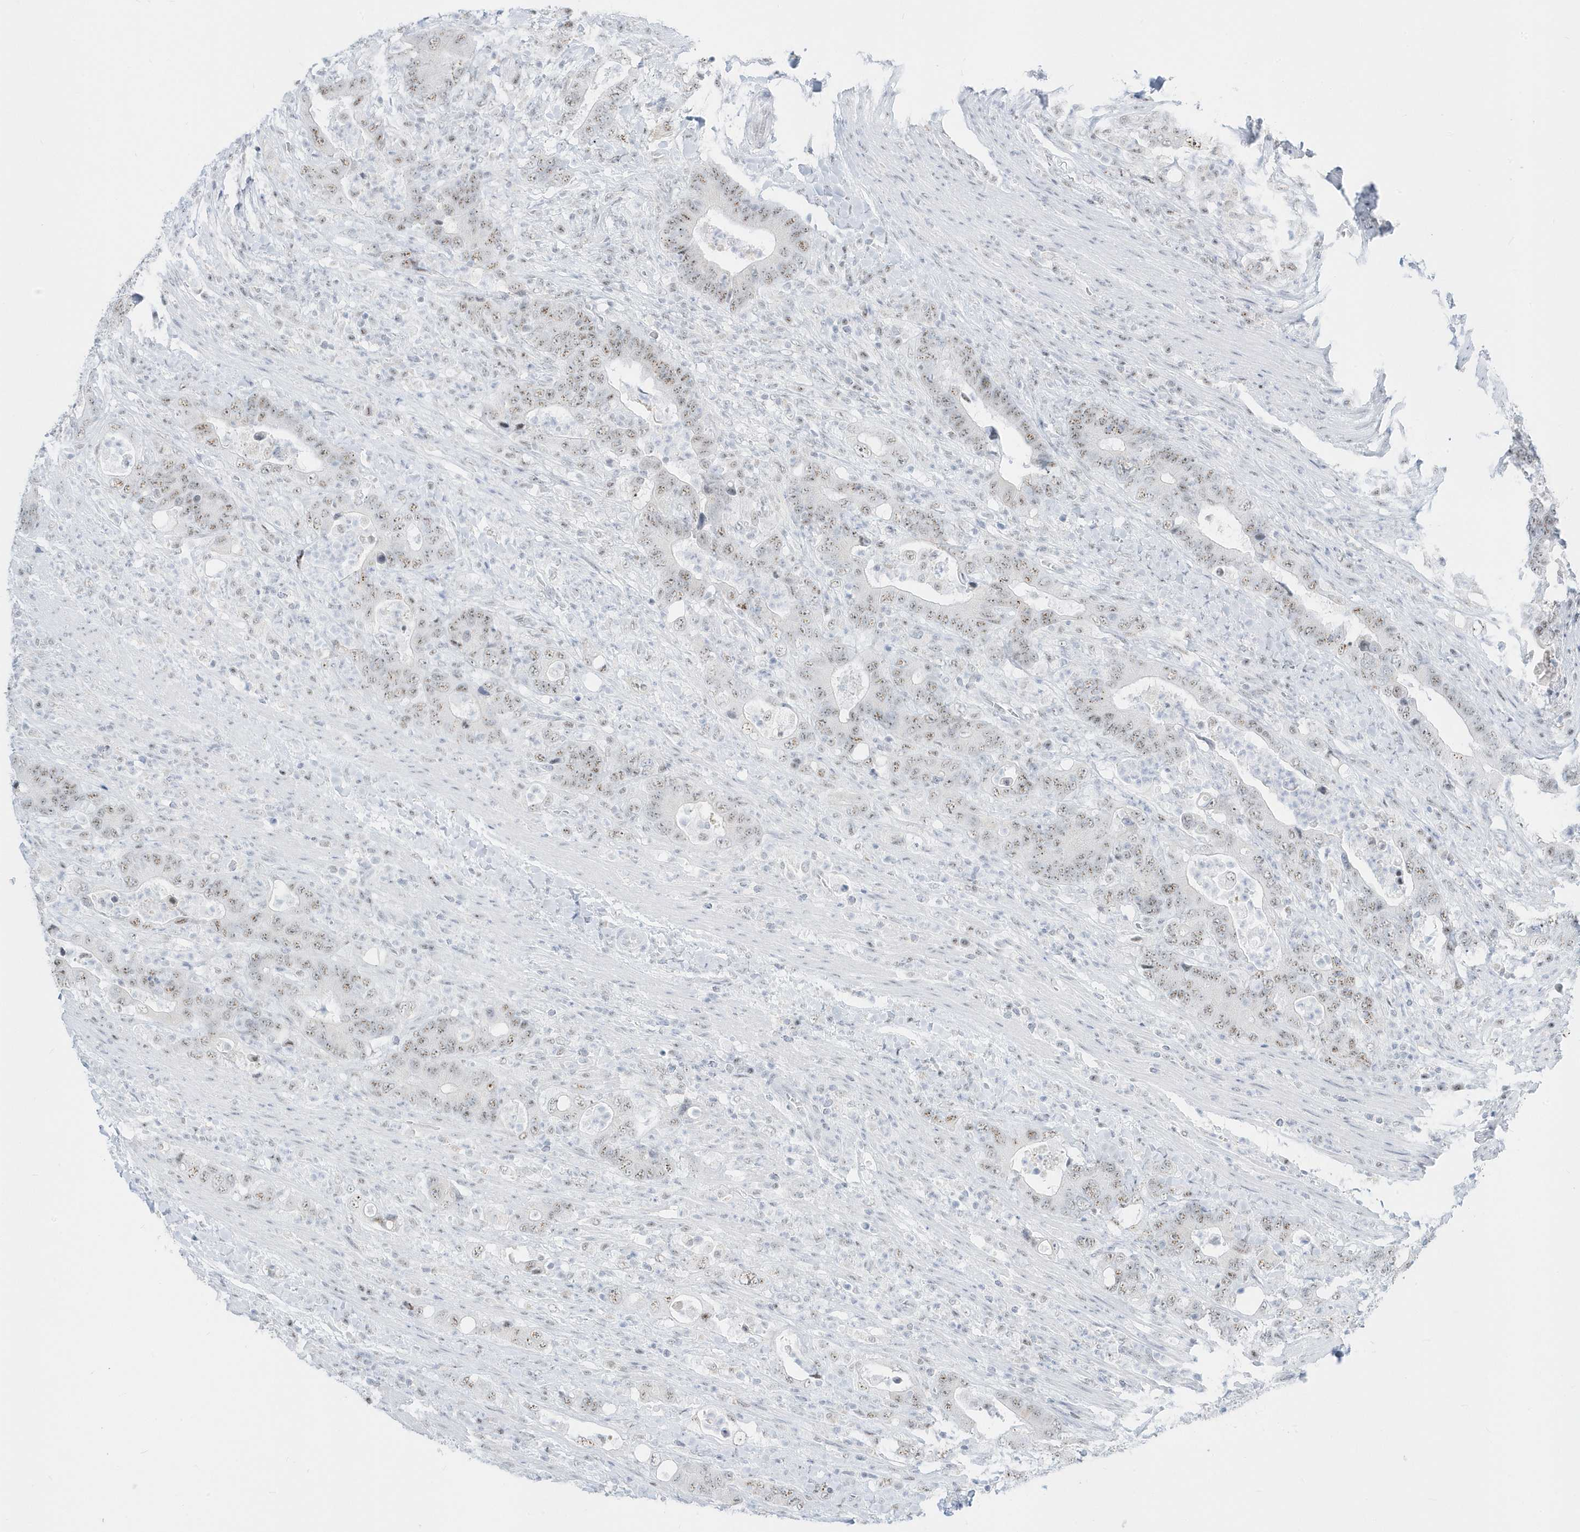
{"staining": {"intensity": "weak", "quantity": ">75%", "location": "nuclear"}, "tissue": "colorectal cancer", "cell_type": "Tumor cells", "image_type": "cancer", "snomed": [{"axis": "morphology", "description": "Adenocarcinoma, NOS"}, {"axis": "topography", "description": "Colon"}], "caption": "A brown stain highlights weak nuclear positivity of a protein in human adenocarcinoma (colorectal) tumor cells. Ihc stains the protein in brown and the nuclei are stained blue.", "gene": "PLEKHN1", "patient": {"sex": "female", "age": 75}}